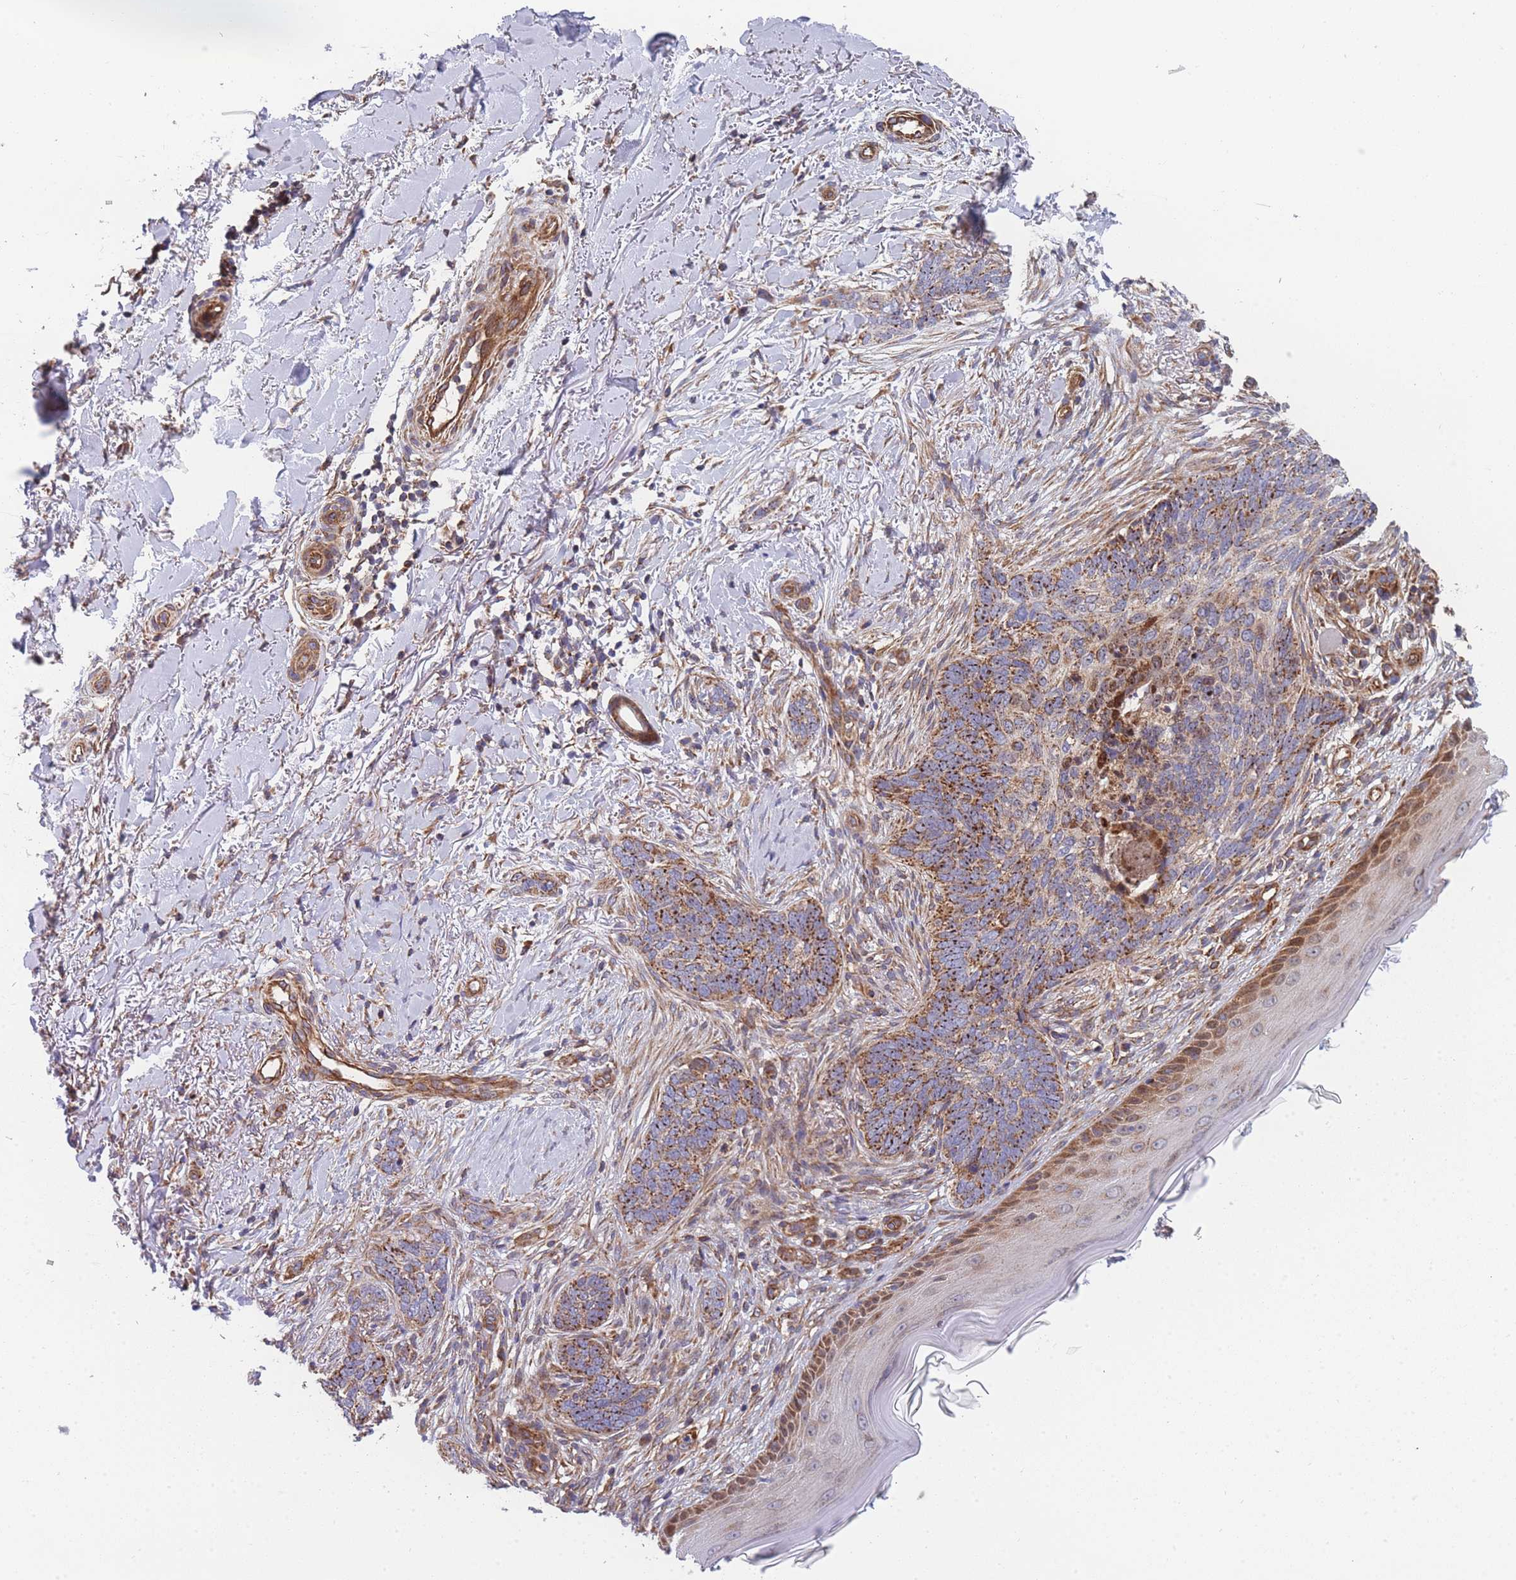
{"staining": {"intensity": "moderate", "quantity": ">75%", "location": "cytoplasmic/membranous"}, "tissue": "skin cancer", "cell_type": "Tumor cells", "image_type": "cancer", "snomed": [{"axis": "morphology", "description": "Normal tissue, NOS"}, {"axis": "morphology", "description": "Basal cell carcinoma"}, {"axis": "topography", "description": "Skin"}], "caption": "Skin basal cell carcinoma tissue demonstrates moderate cytoplasmic/membranous staining in approximately >75% of tumor cells", "gene": "MTRES1", "patient": {"sex": "female", "age": 67}}